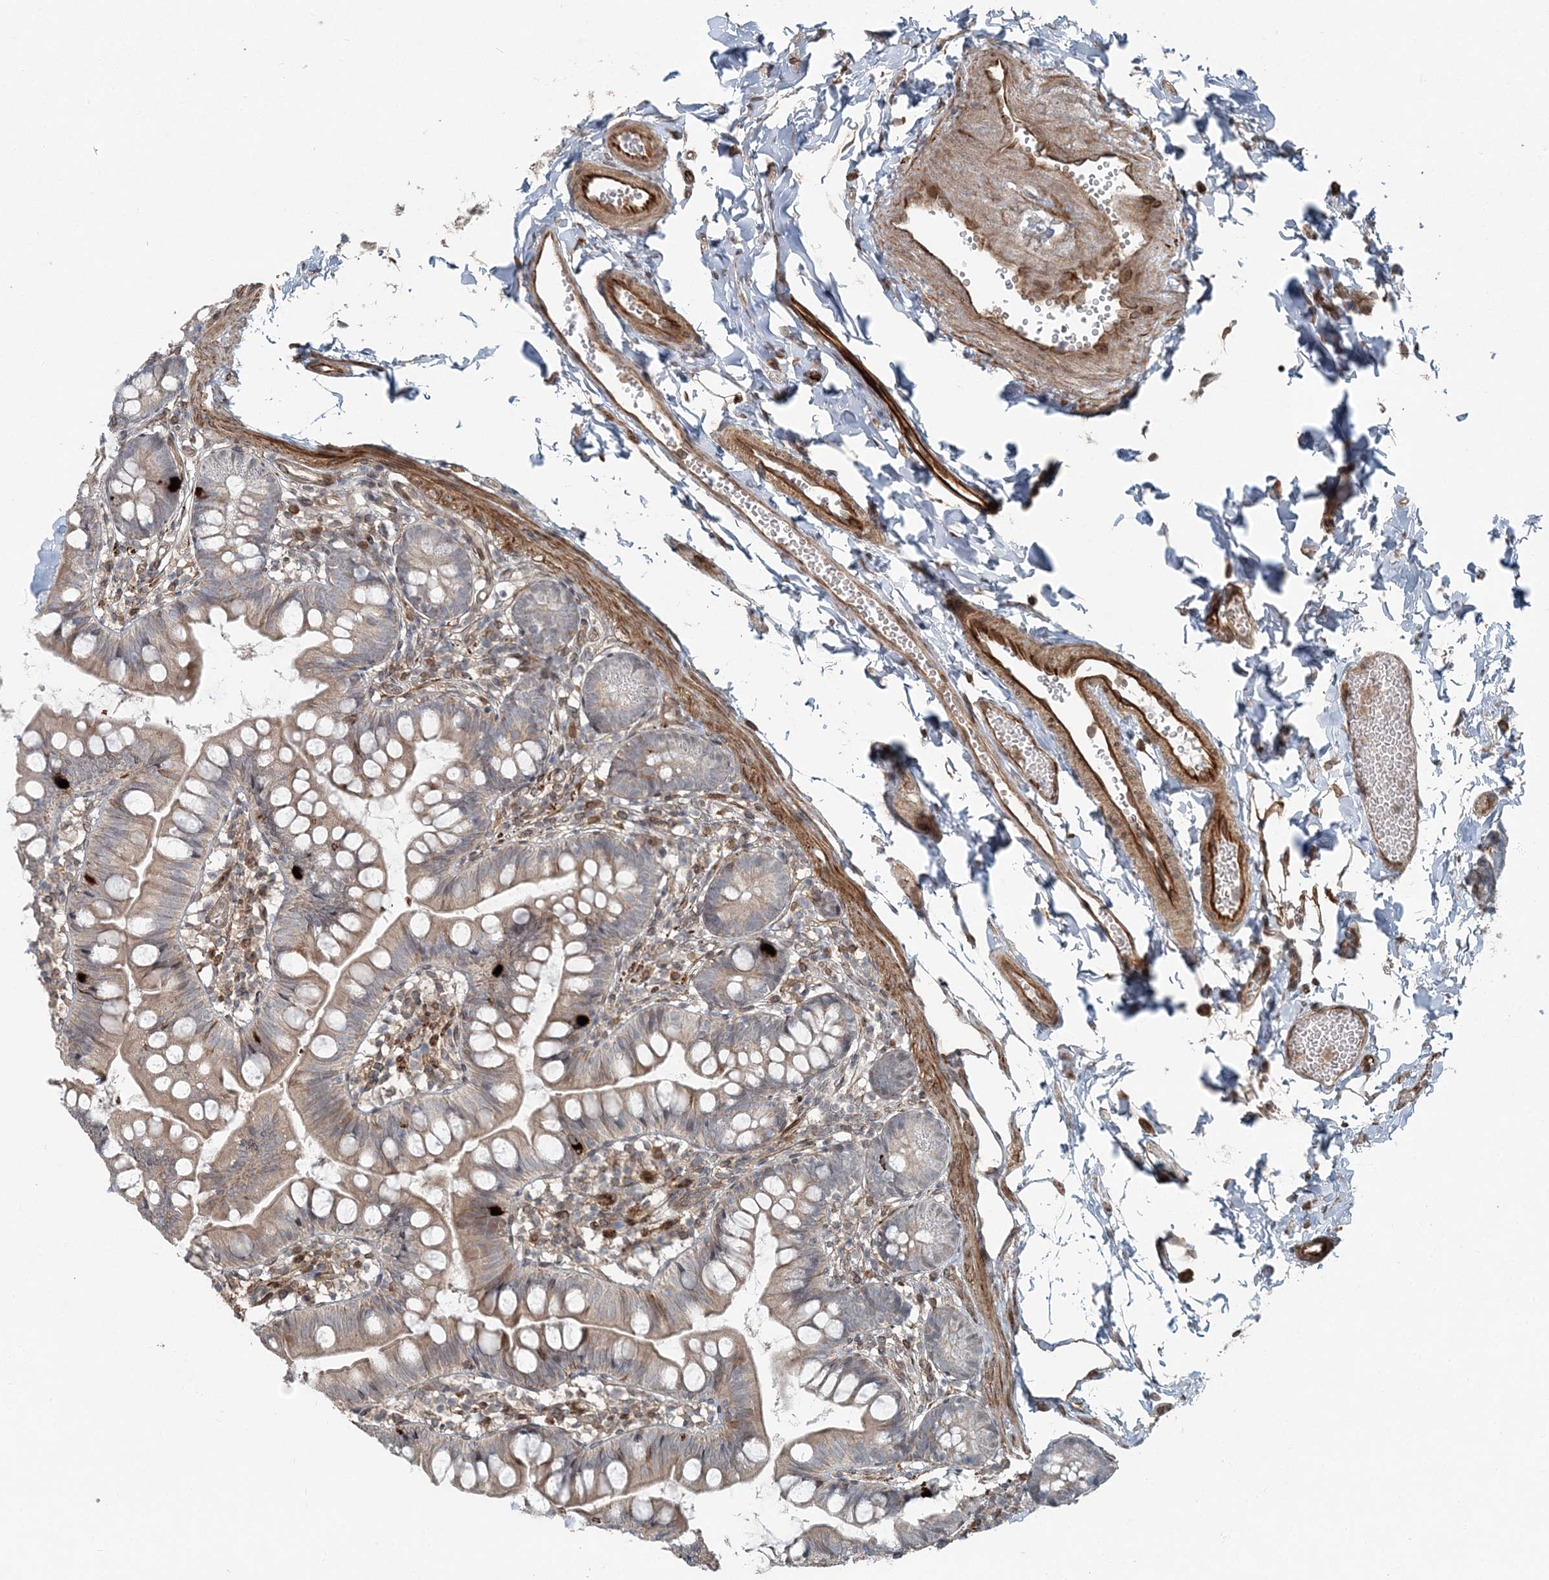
{"staining": {"intensity": "moderate", "quantity": ">75%", "location": "cytoplasmic/membranous"}, "tissue": "small intestine", "cell_type": "Glandular cells", "image_type": "normal", "snomed": [{"axis": "morphology", "description": "Normal tissue, NOS"}, {"axis": "topography", "description": "Small intestine"}], "caption": "High-power microscopy captured an IHC micrograph of unremarkable small intestine, revealing moderate cytoplasmic/membranous expression in about >75% of glandular cells.", "gene": "FBXL17", "patient": {"sex": "male", "age": 7}}